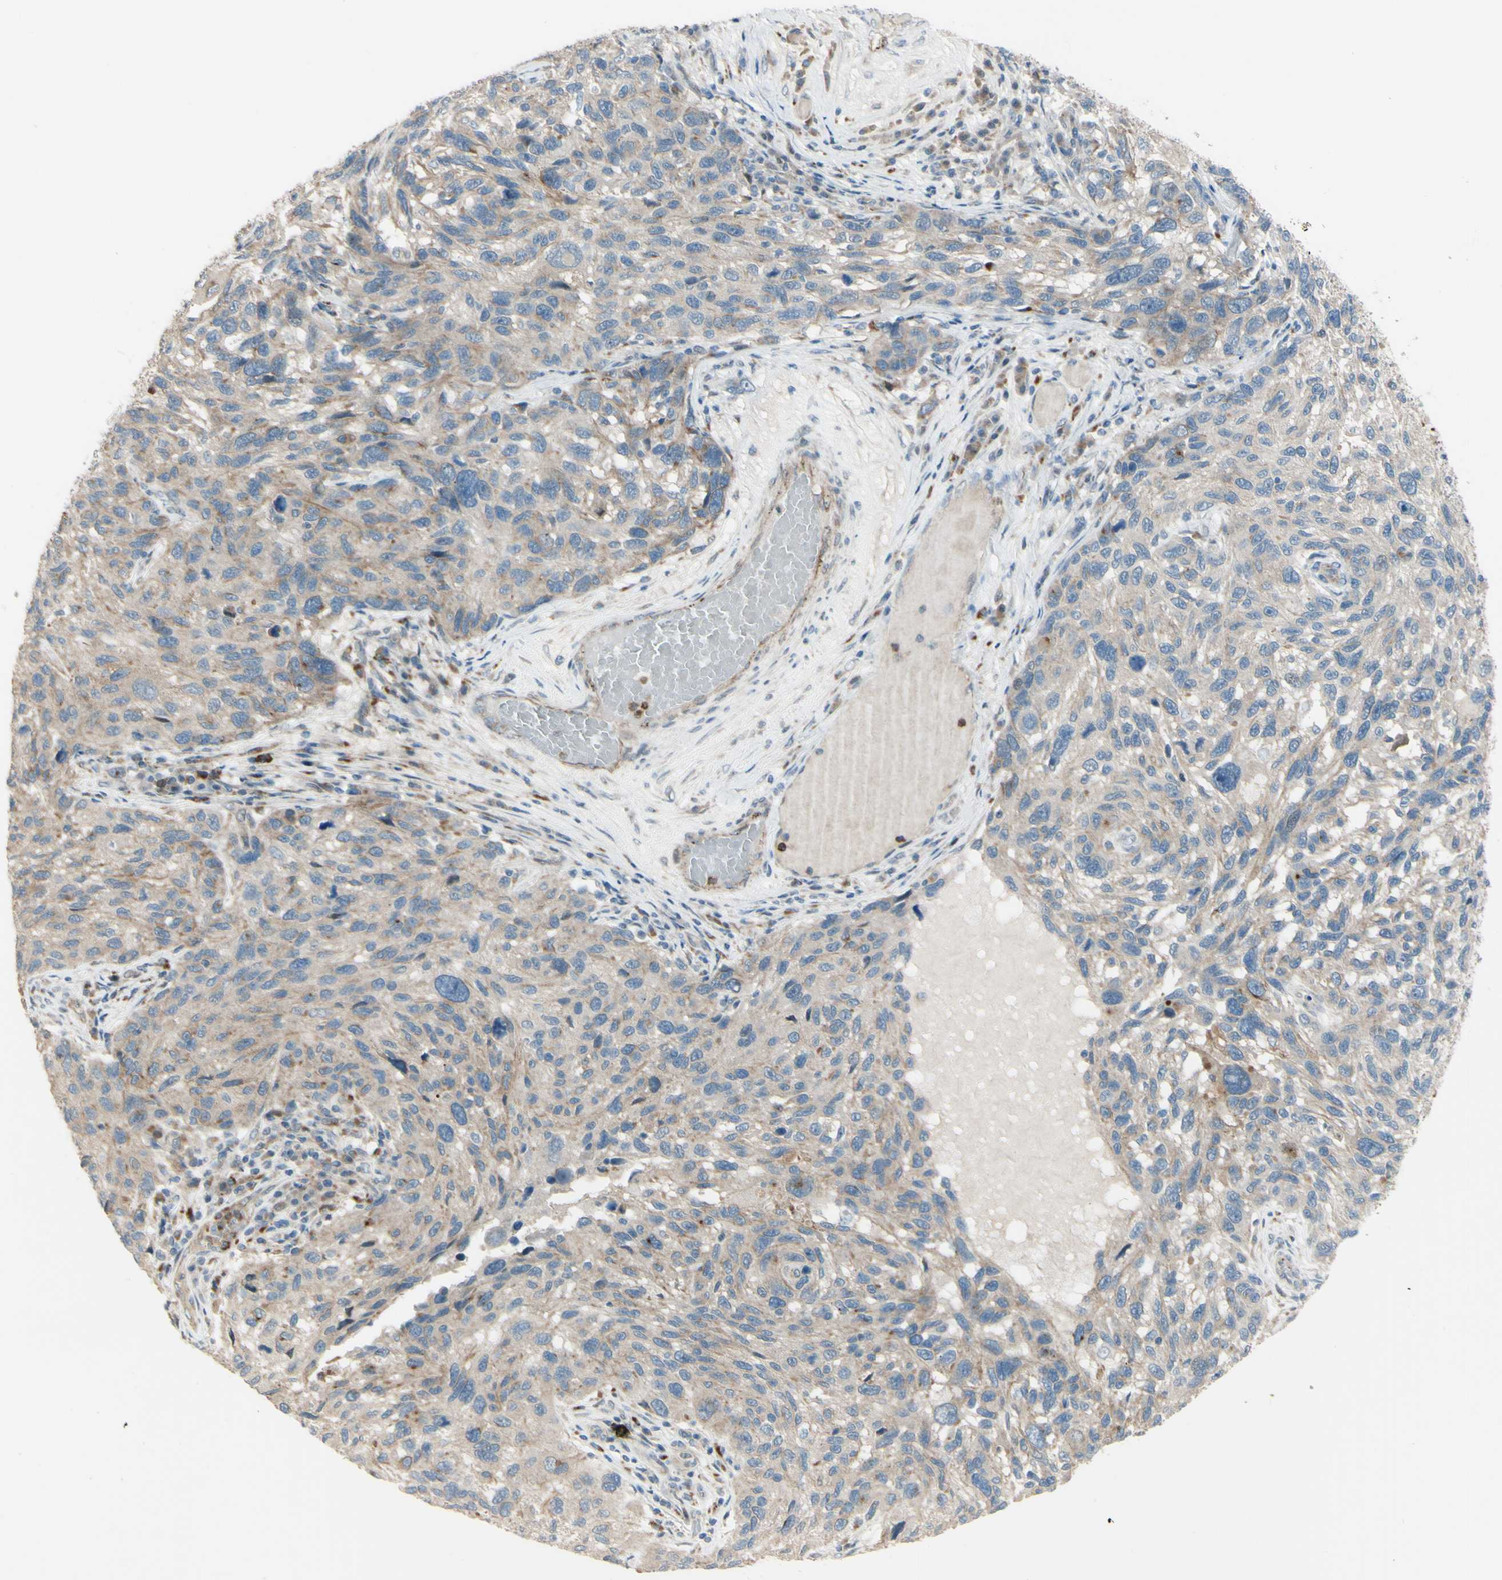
{"staining": {"intensity": "weak", "quantity": ">75%", "location": "cytoplasmic/membranous"}, "tissue": "melanoma", "cell_type": "Tumor cells", "image_type": "cancer", "snomed": [{"axis": "morphology", "description": "Malignant melanoma, NOS"}, {"axis": "topography", "description": "Skin"}], "caption": "Protein expression analysis of melanoma reveals weak cytoplasmic/membranous staining in approximately >75% of tumor cells.", "gene": "LMTK2", "patient": {"sex": "male", "age": 53}}